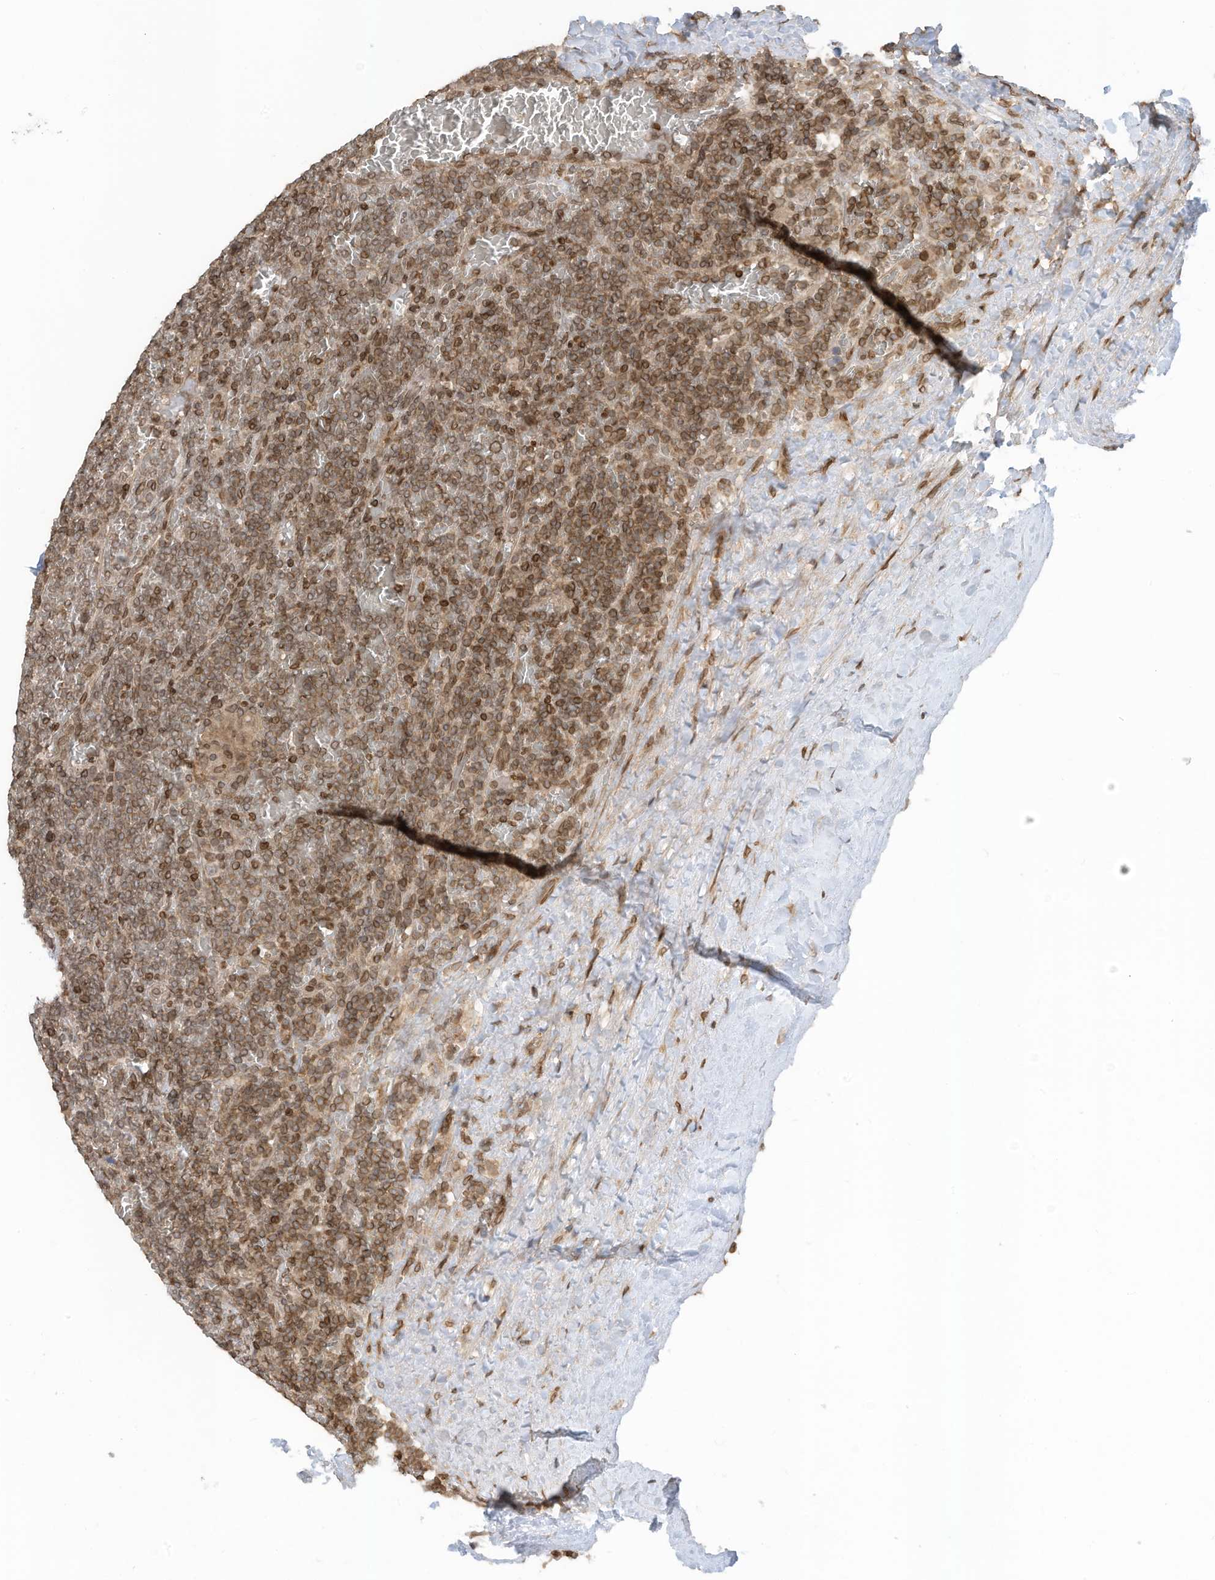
{"staining": {"intensity": "moderate", "quantity": ">75%", "location": "cytoplasmic/membranous,nuclear"}, "tissue": "lymphoma", "cell_type": "Tumor cells", "image_type": "cancer", "snomed": [{"axis": "morphology", "description": "Malignant lymphoma, non-Hodgkin's type, Low grade"}, {"axis": "topography", "description": "Spleen"}], "caption": "Low-grade malignant lymphoma, non-Hodgkin's type stained with a protein marker shows moderate staining in tumor cells.", "gene": "RABL3", "patient": {"sex": "female", "age": 19}}